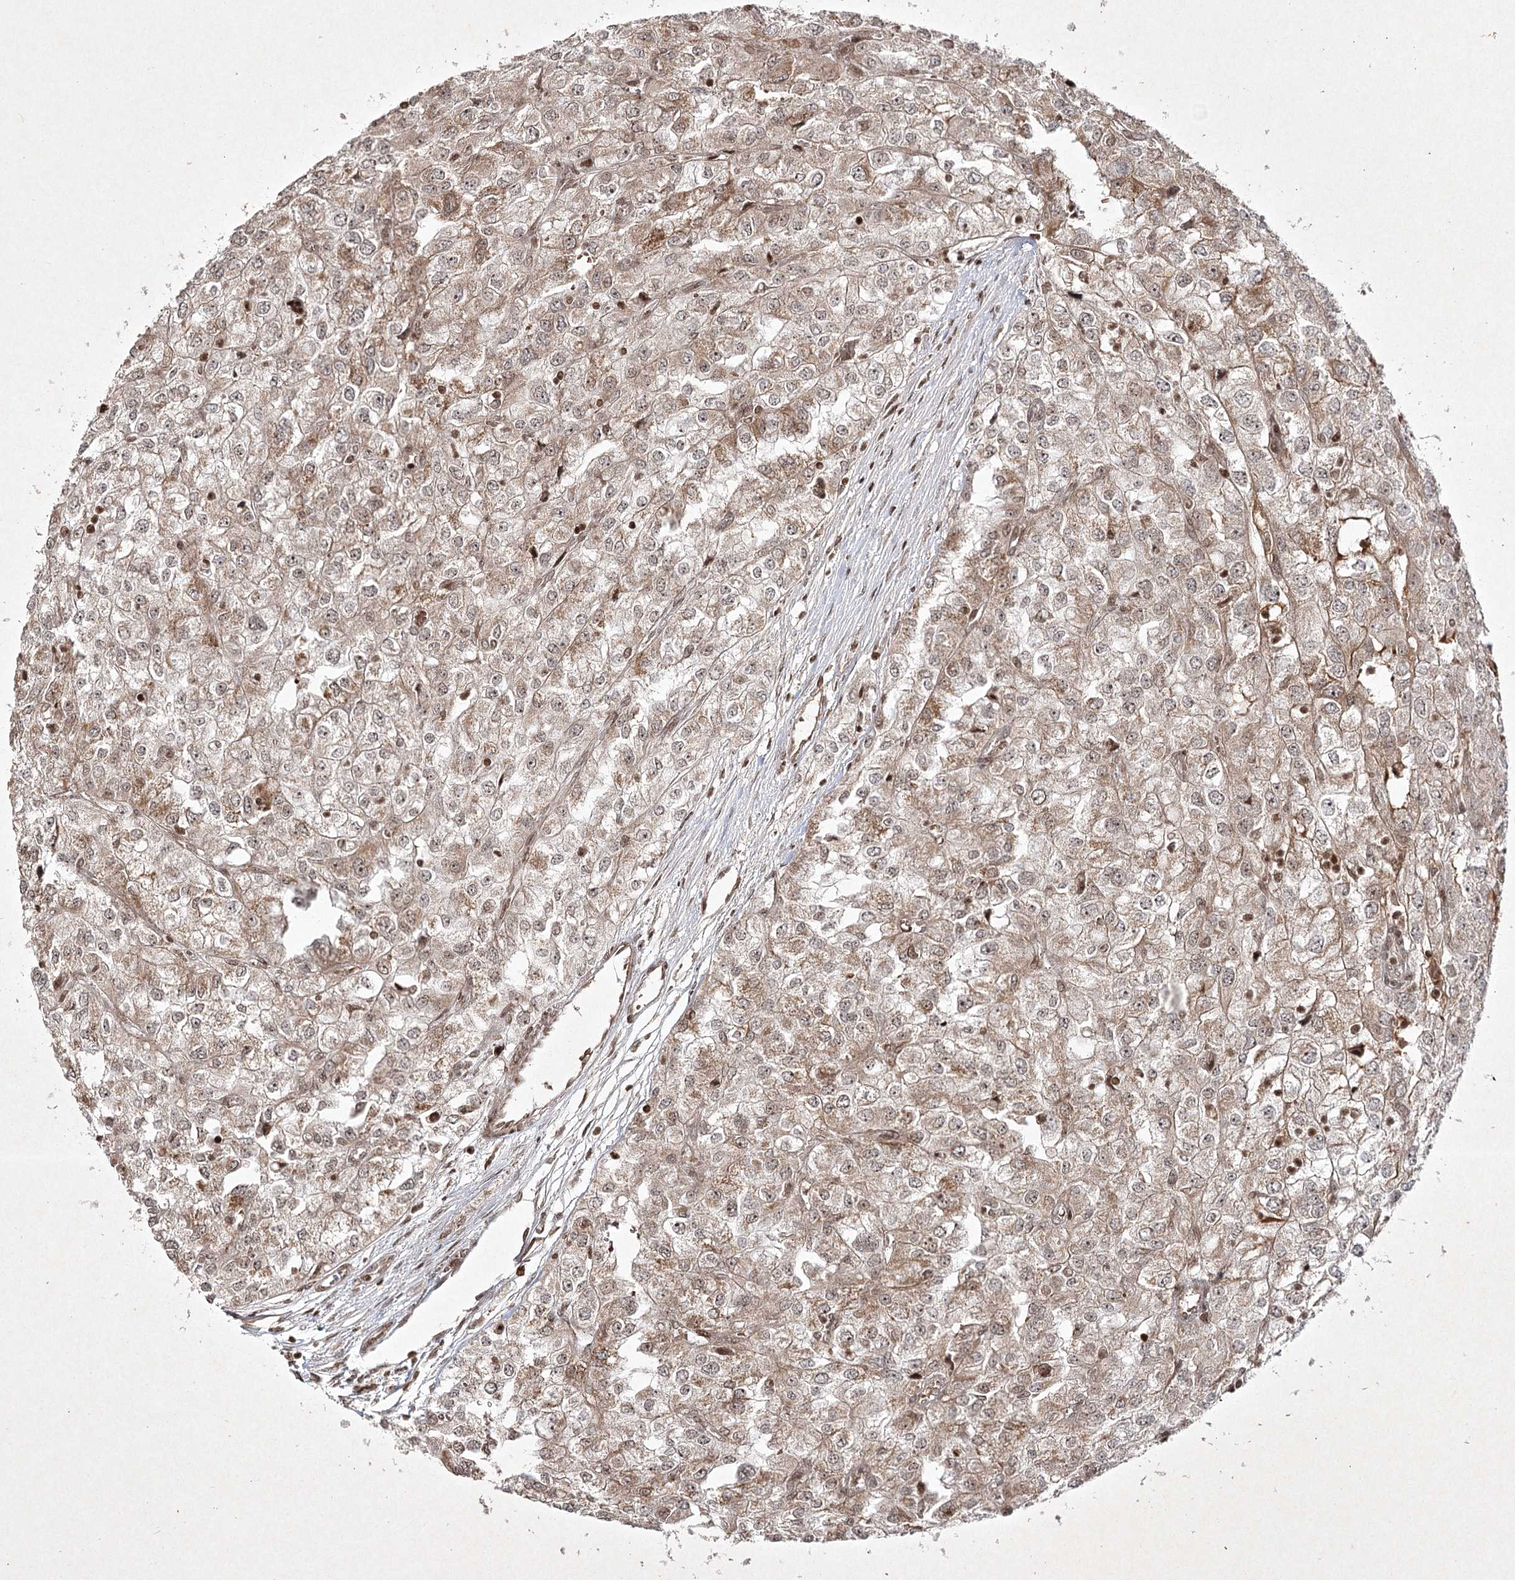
{"staining": {"intensity": "moderate", "quantity": ">75%", "location": "cytoplasmic/membranous,nuclear"}, "tissue": "renal cancer", "cell_type": "Tumor cells", "image_type": "cancer", "snomed": [{"axis": "morphology", "description": "Adenocarcinoma, NOS"}, {"axis": "topography", "description": "Kidney"}], "caption": "A micrograph of human adenocarcinoma (renal) stained for a protein displays moderate cytoplasmic/membranous and nuclear brown staining in tumor cells.", "gene": "CARM1", "patient": {"sex": "female", "age": 54}}